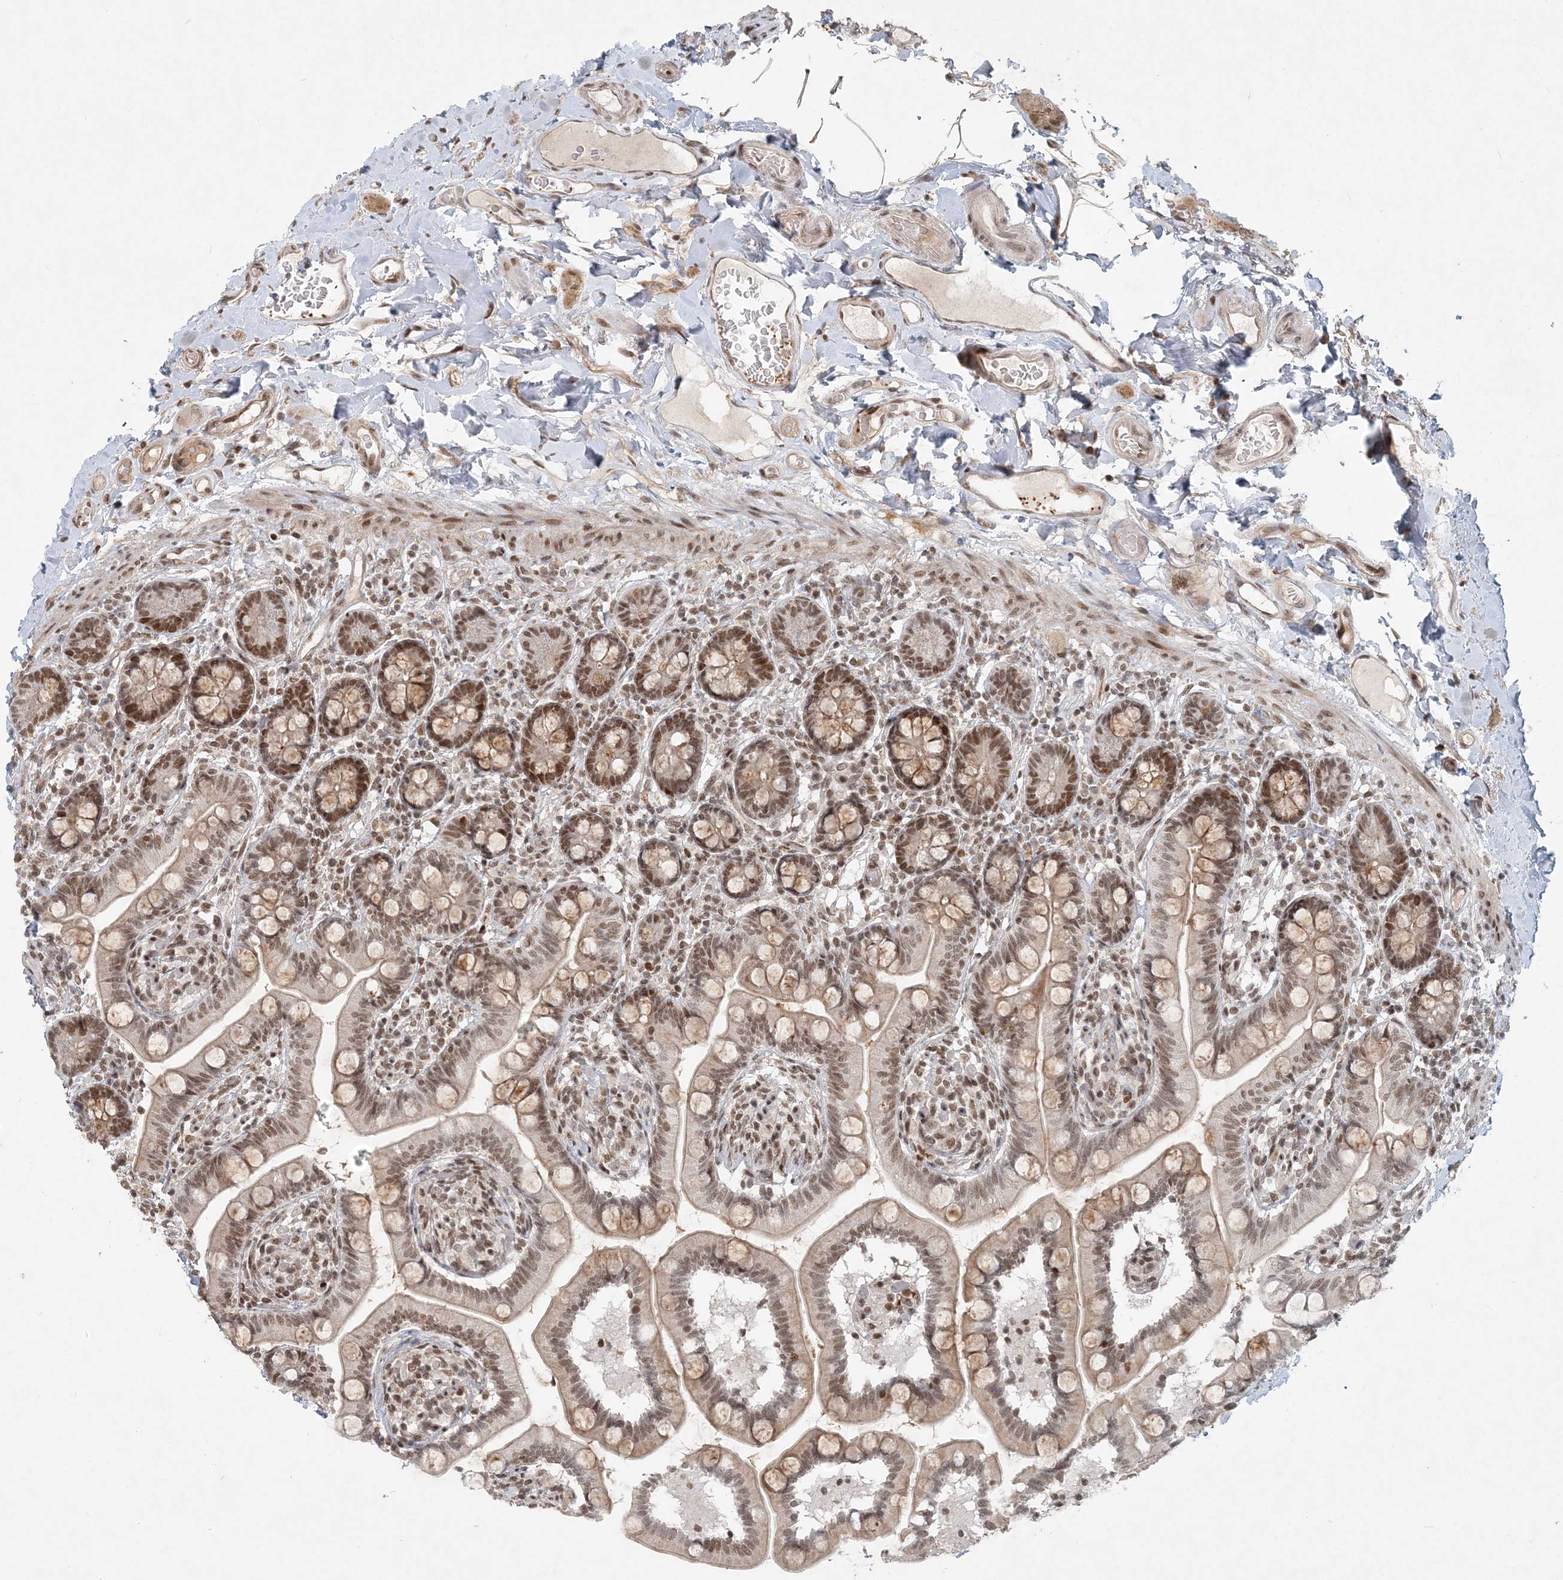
{"staining": {"intensity": "moderate", "quantity": ">75%", "location": "nuclear"}, "tissue": "small intestine", "cell_type": "Glandular cells", "image_type": "normal", "snomed": [{"axis": "morphology", "description": "Normal tissue, NOS"}, {"axis": "topography", "description": "Small intestine"}], "caption": "Moderate nuclear staining is identified in approximately >75% of glandular cells in normal small intestine.", "gene": "BAZ1B", "patient": {"sex": "female", "age": 64}}